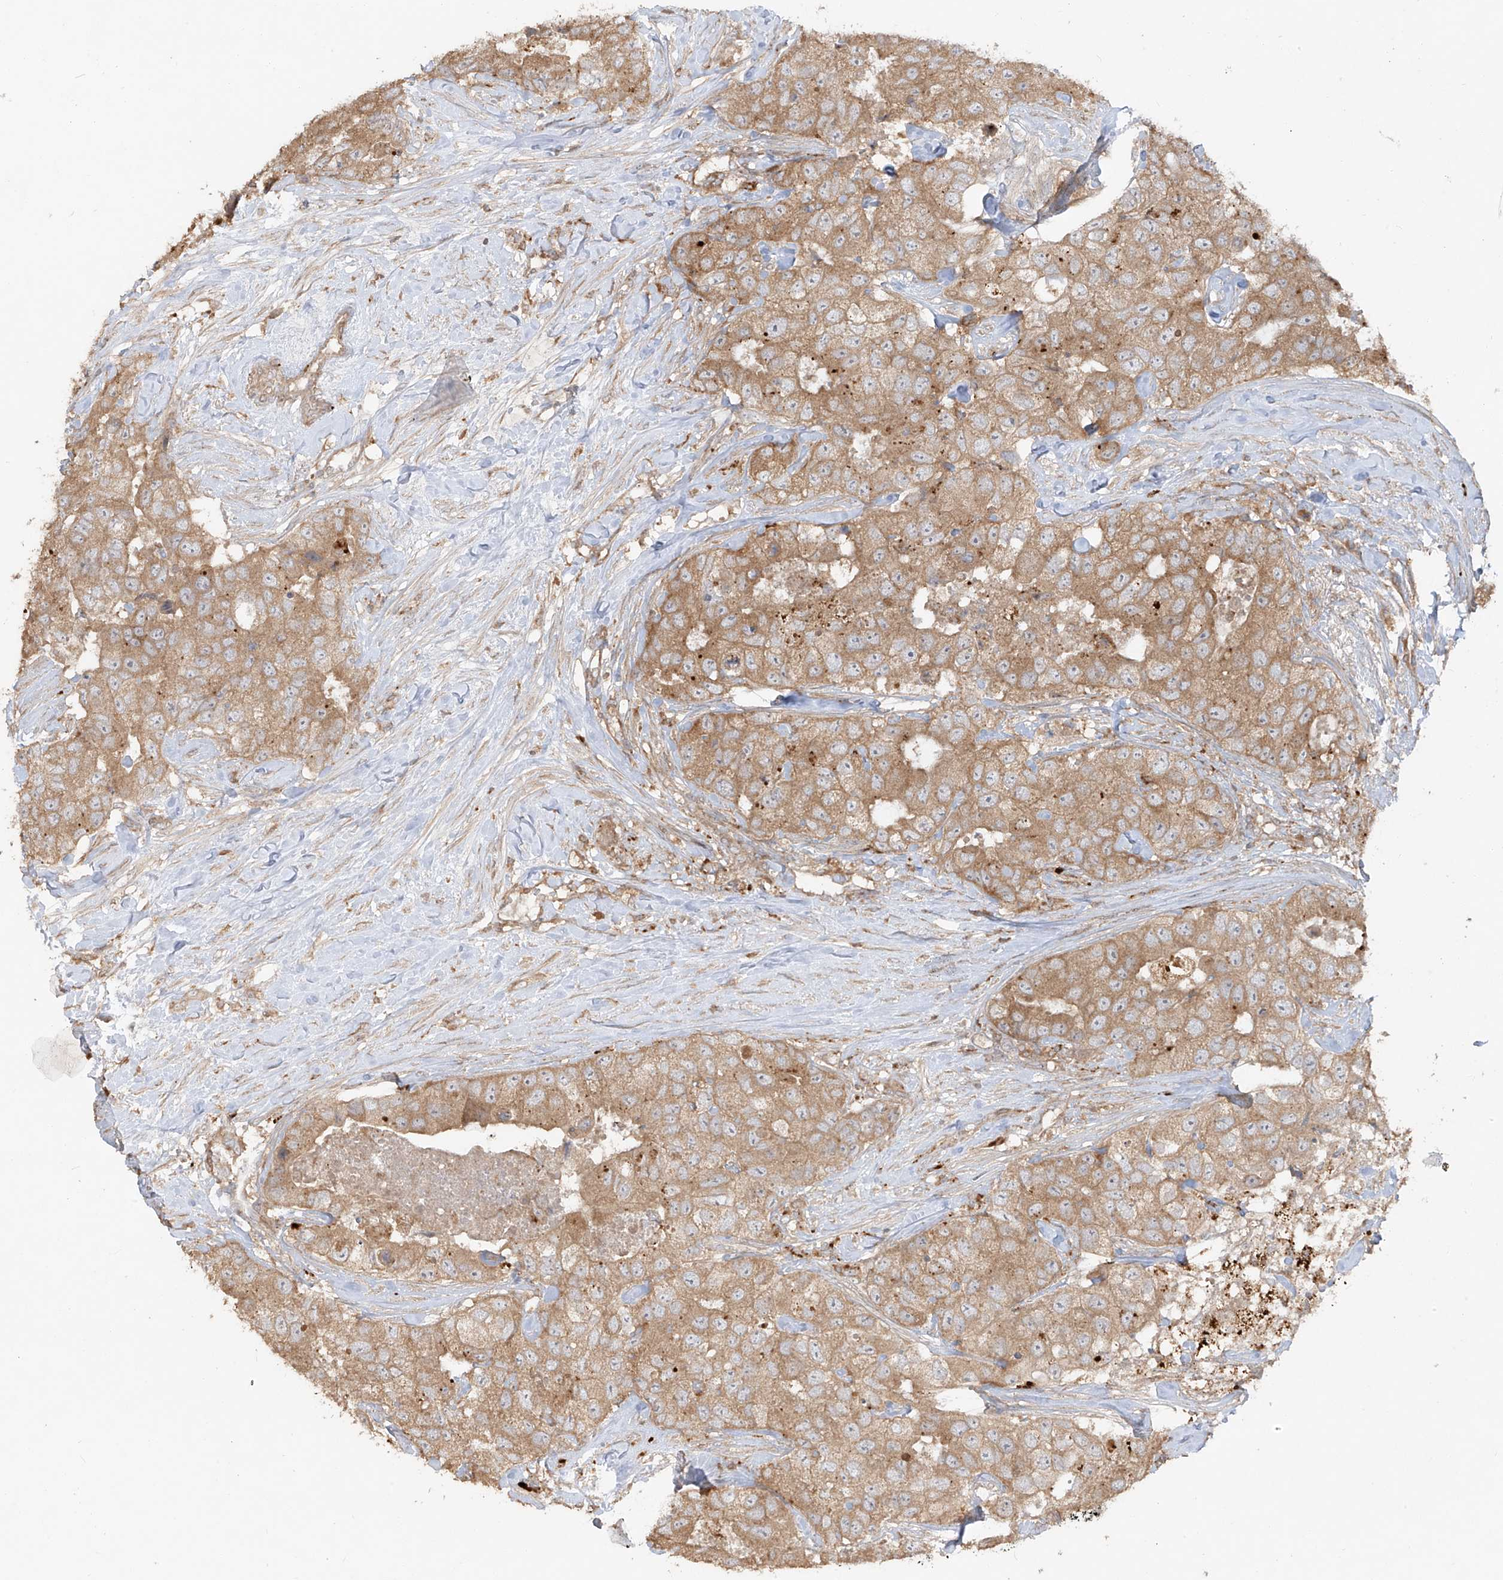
{"staining": {"intensity": "moderate", "quantity": ">75%", "location": "cytoplasmic/membranous"}, "tissue": "breast cancer", "cell_type": "Tumor cells", "image_type": "cancer", "snomed": [{"axis": "morphology", "description": "Duct carcinoma"}, {"axis": "topography", "description": "Breast"}], "caption": "Immunohistochemical staining of breast infiltrating ductal carcinoma shows medium levels of moderate cytoplasmic/membranous protein staining in approximately >75% of tumor cells. (DAB IHC with brightfield microscopy, high magnification).", "gene": "LDAH", "patient": {"sex": "female", "age": 62}}